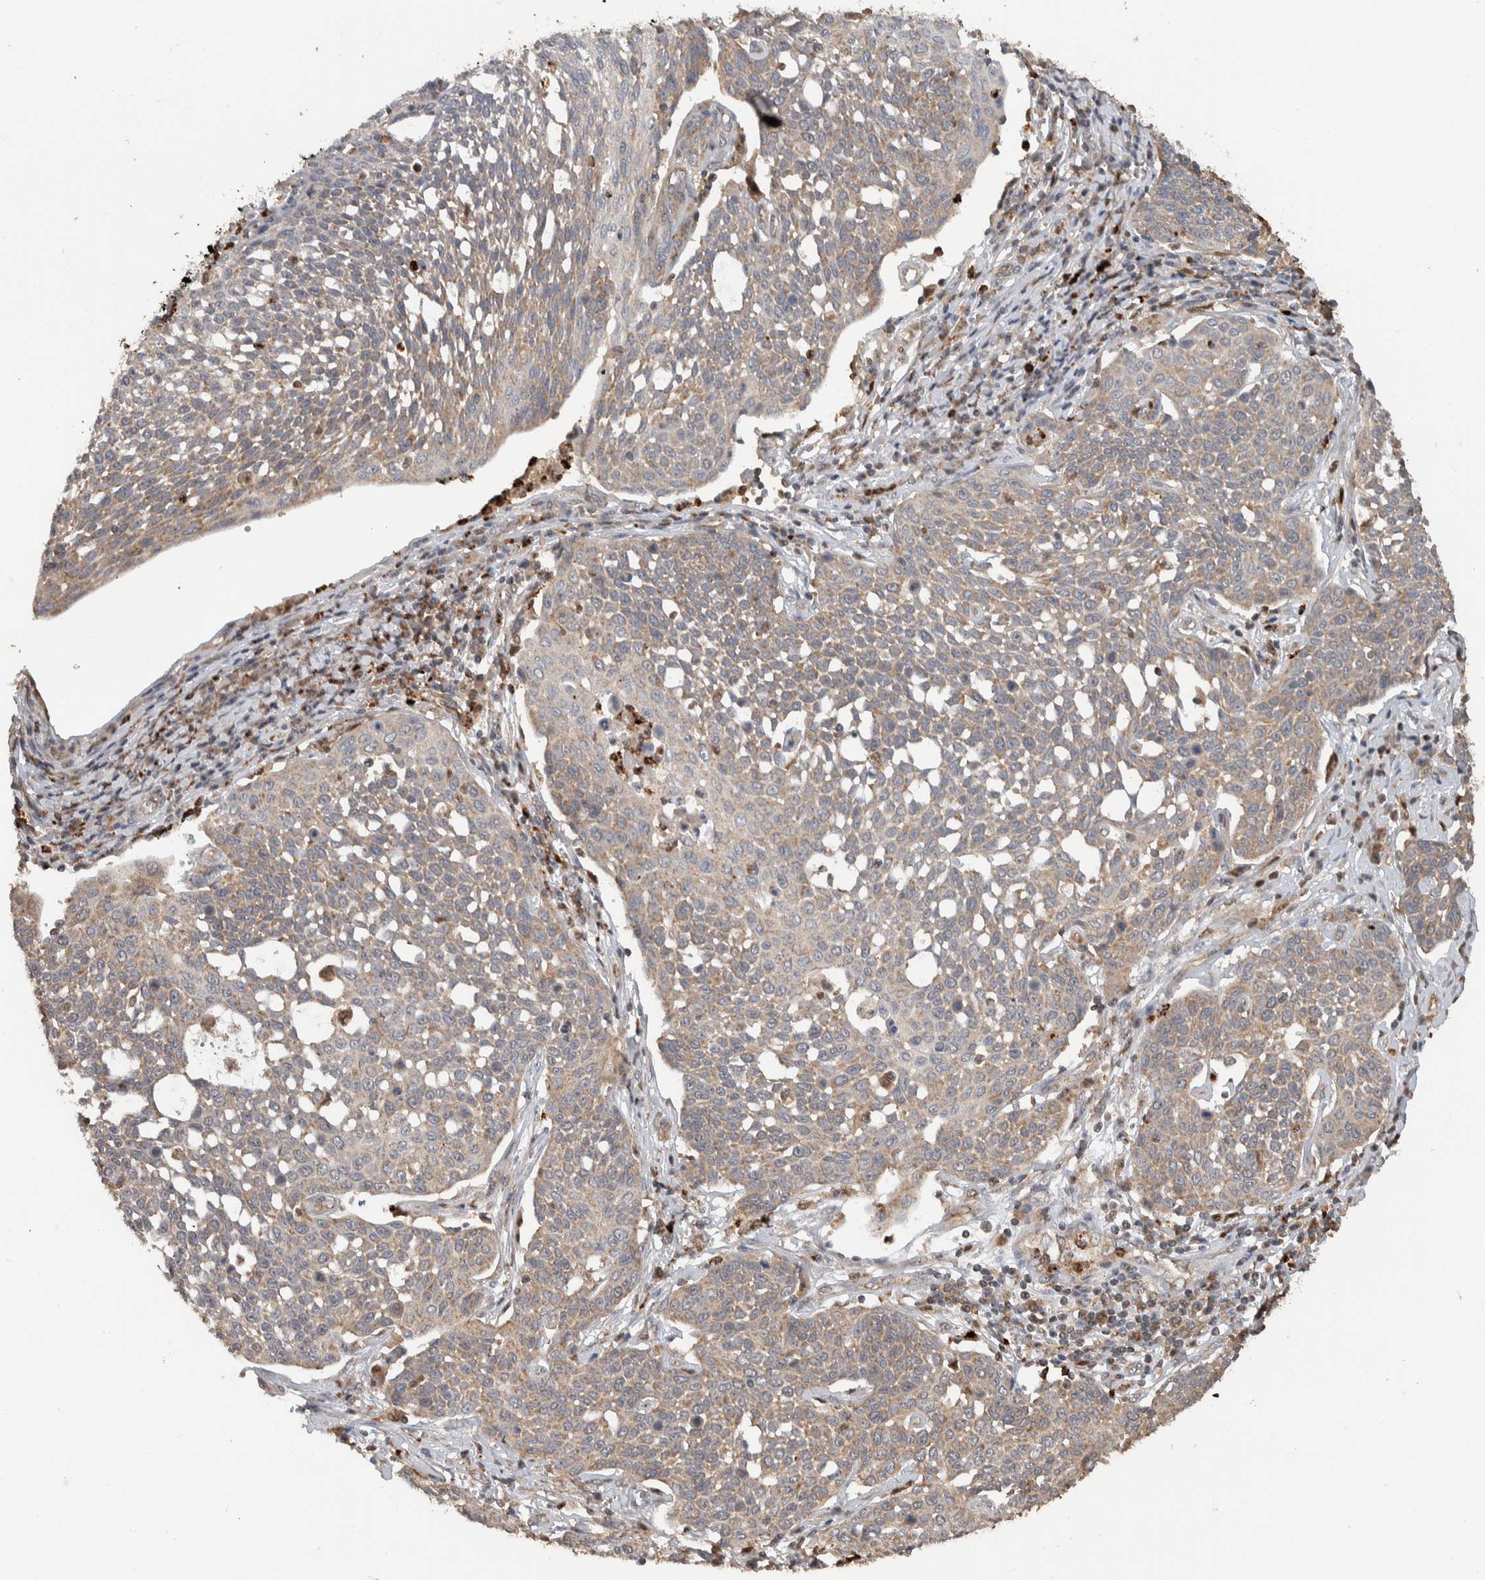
{"staining": {"intensity": "weak", "quantity": "25%-75%", "location": "cytoplasmic/membranous"}, "tissue": "cervical cancer", "cell_type": "Tumor cells", "image_type": "cancer", "snomed": [{"axis": "morphology", "description": "Squamous cell carcinoma, NOS"}, {"axis": "topography", "description": "Cervix"}], "caption": "A brown stain shows weak cytoplasmic/membranous staining of a protein in human cervical squamous cell carcinoma tumor cells.", "gene": "VPS53", "patient": {"sex": "female", "age": 34}}